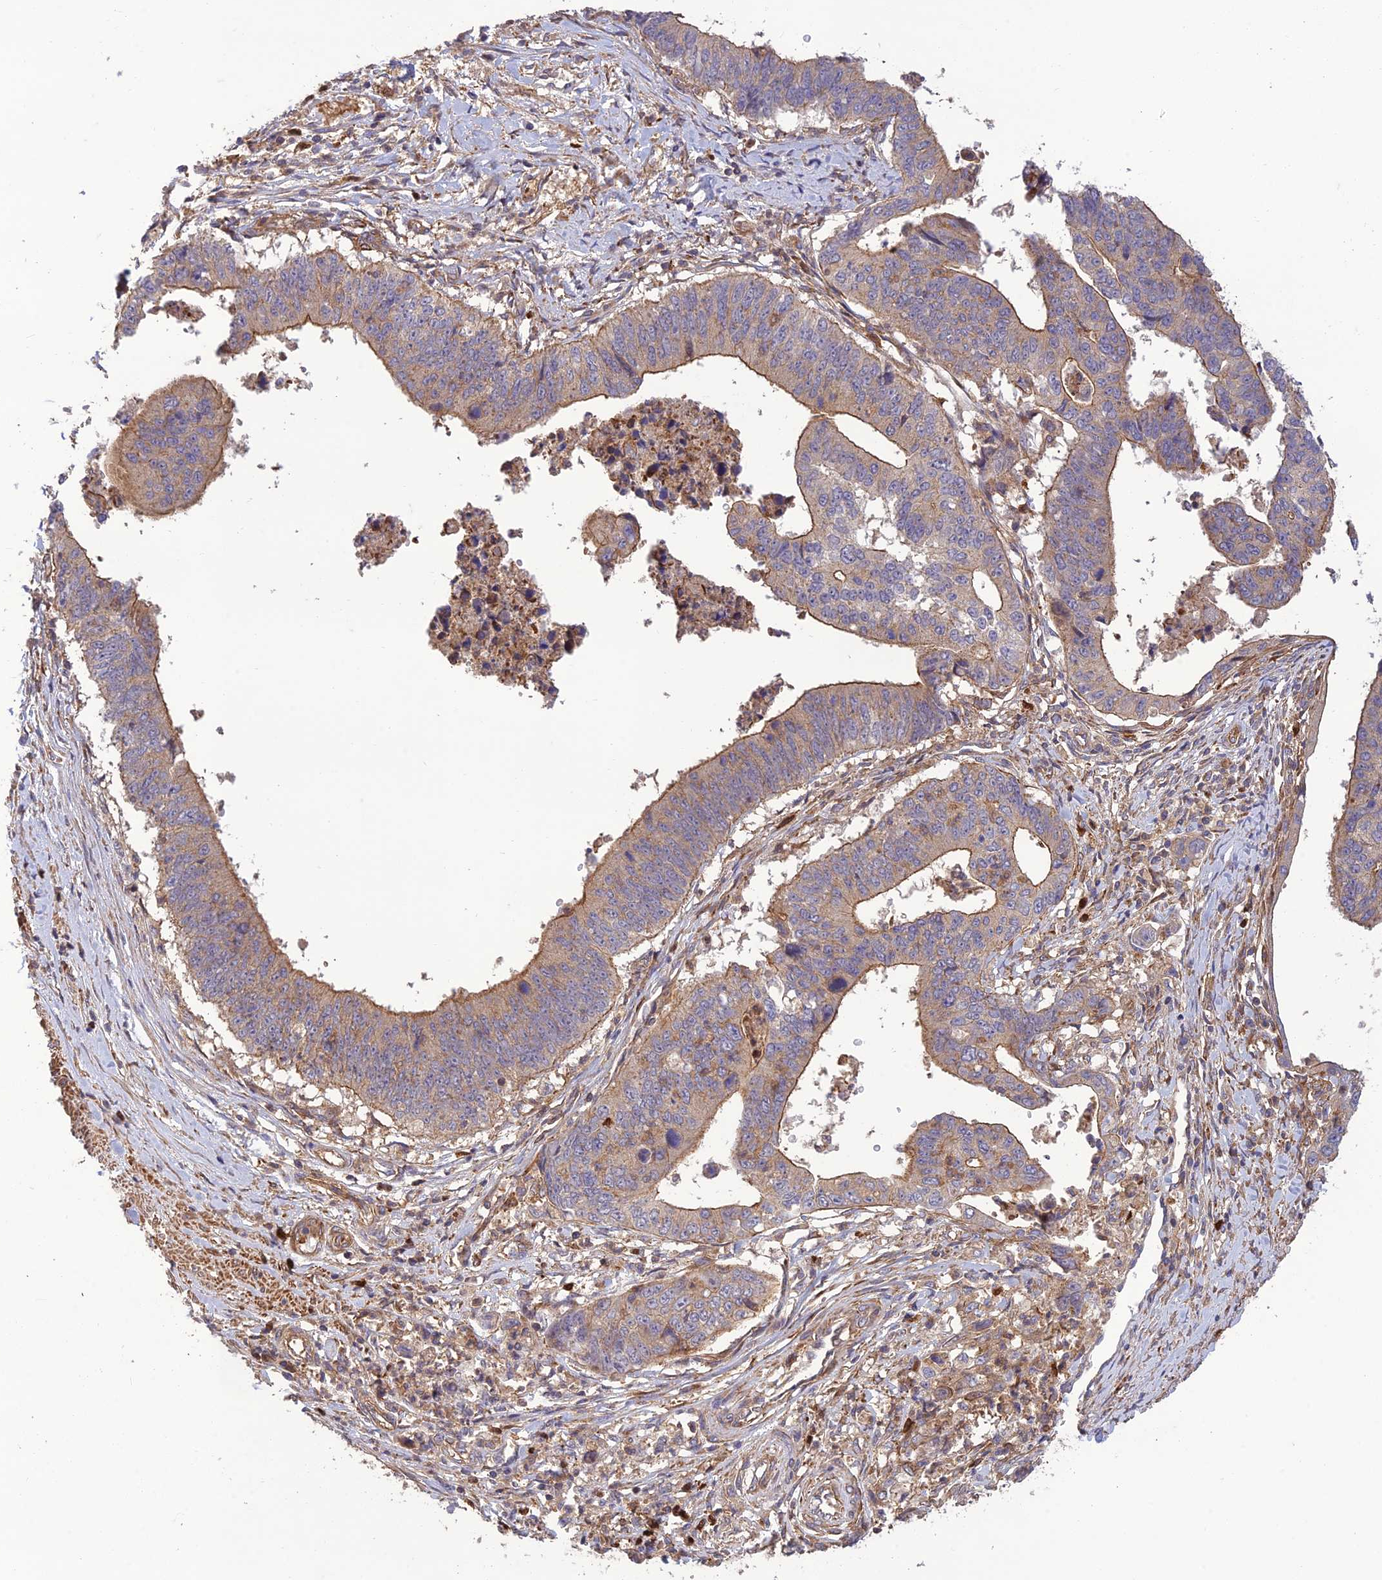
{"staining": {"intensity": "moderate", "quantity": "25%-75%", "location": "cytoplasmic/membranous"}, "tissue": "stomach cancer", "cell_type": "Tumor cells", "image_type": "cancer", "snomed": [{"axis": "morphology", "description": "Adenocarcinoma, NOS"}, {"axis": "topography", "description": "Stomach"}], "caption": "The image shows immunohistochemical staining of stomach cancer (adenocarcinoma). There is moderate cytoplasmic/membranous staining is present in approximately 25%-75% of tumor cells. The staining was performed using DAB (3,3'-diaminobenzidine), with brown indicating positive protein expression. Nuclei are stained blue with hematoxylin.", "gene": "TMEM131L", "patient": {"sex": "male", "age": 59}}